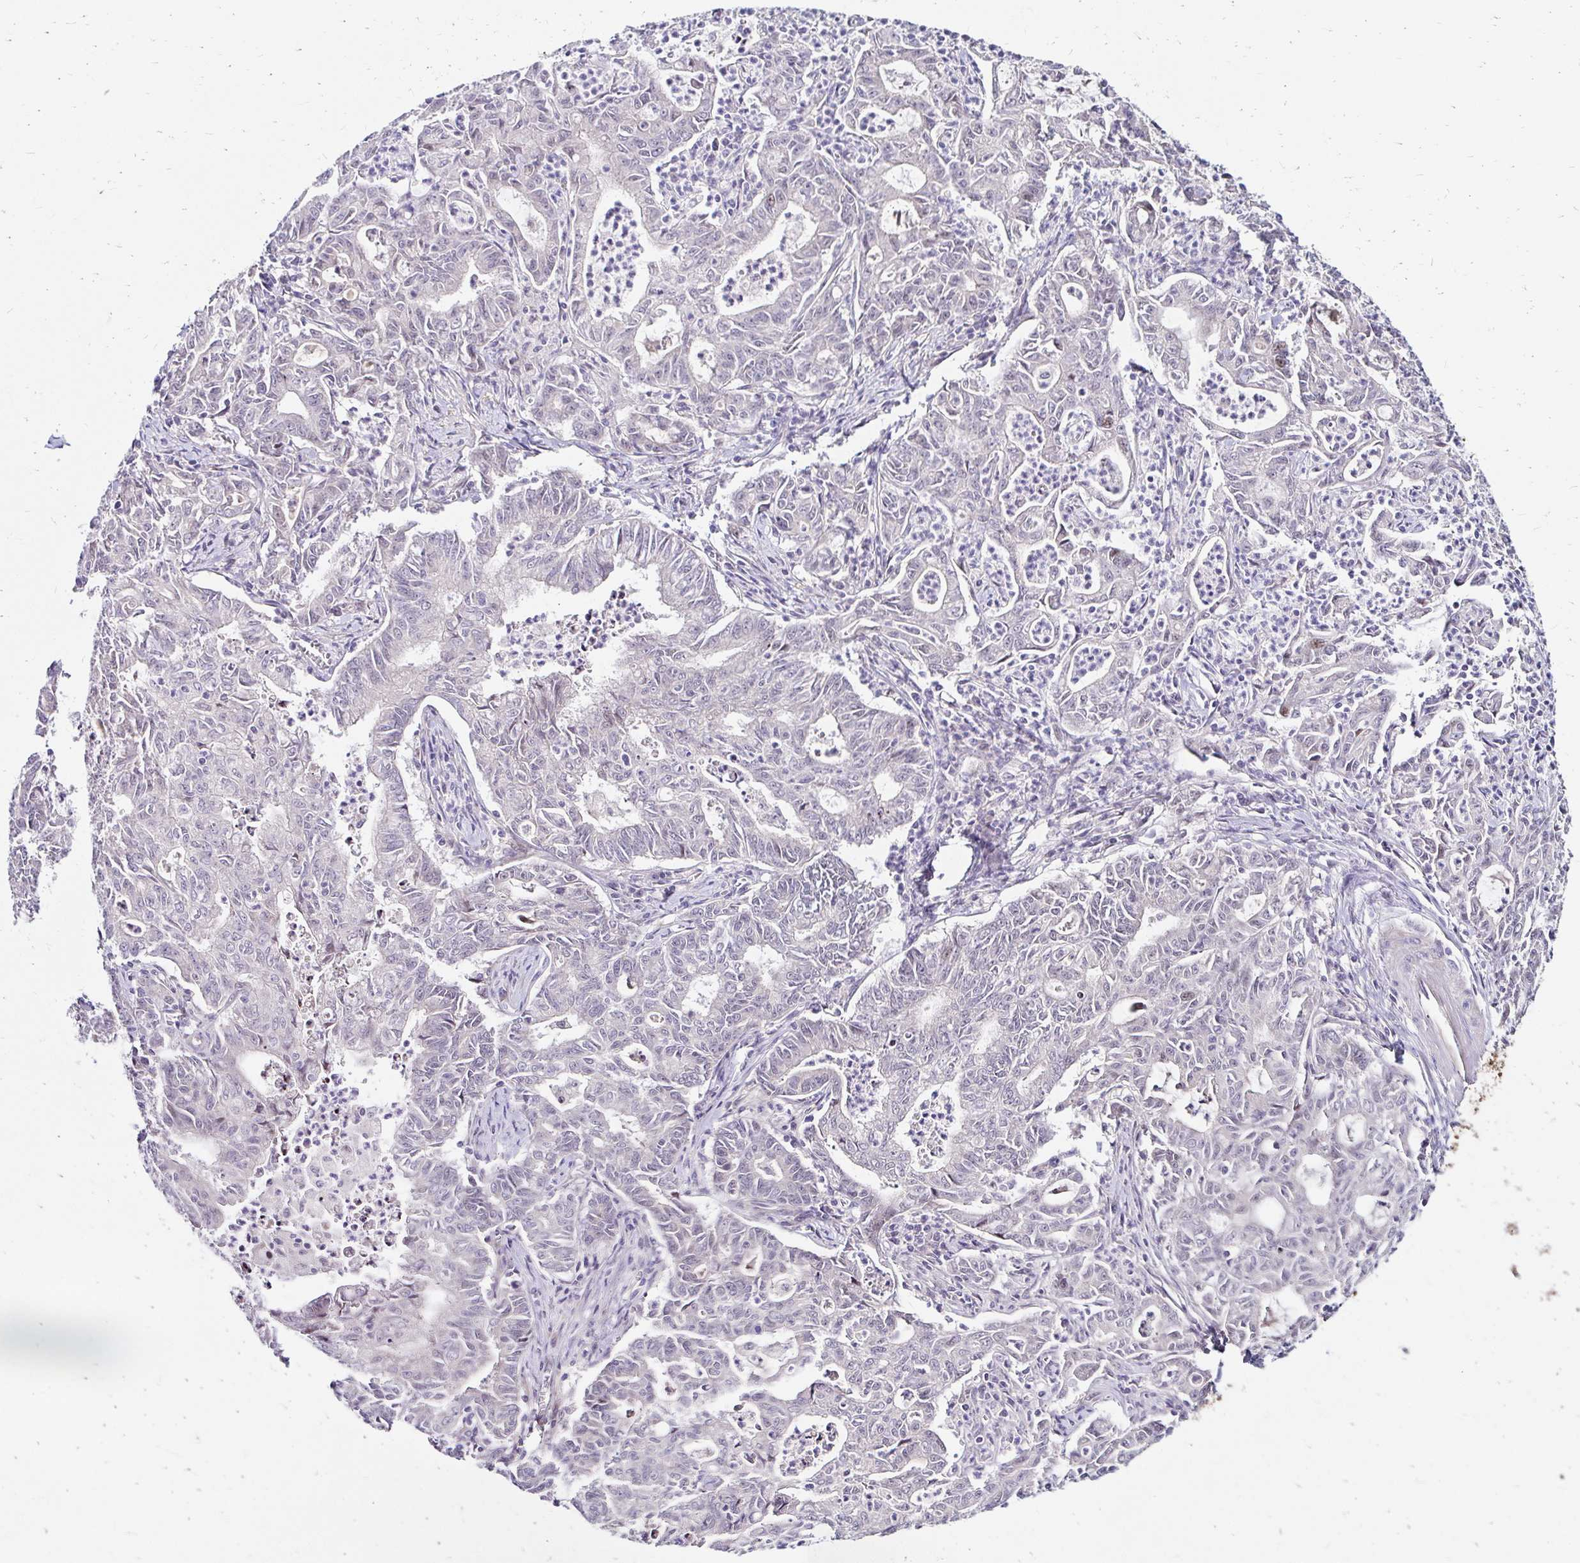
{"staining": {"intensity": "negative", "quantity": "none", "location": "none"}, "tissue": "stomach cancer", "cell_type": "Tumor cells", "image_type": "cancer", "snomed": [{"axis": "morphology", "description": "Adenocarcinoma, NOS"}, {"axis": "topography", "description": "Stomach, upper"}], "caption": "Histopathology image shows no significant protein positivity in tumor cells of adenocarcinoma (stomach).", "gene": "GUCY1A1", "patient": {"sex": "female", "age": 79}}